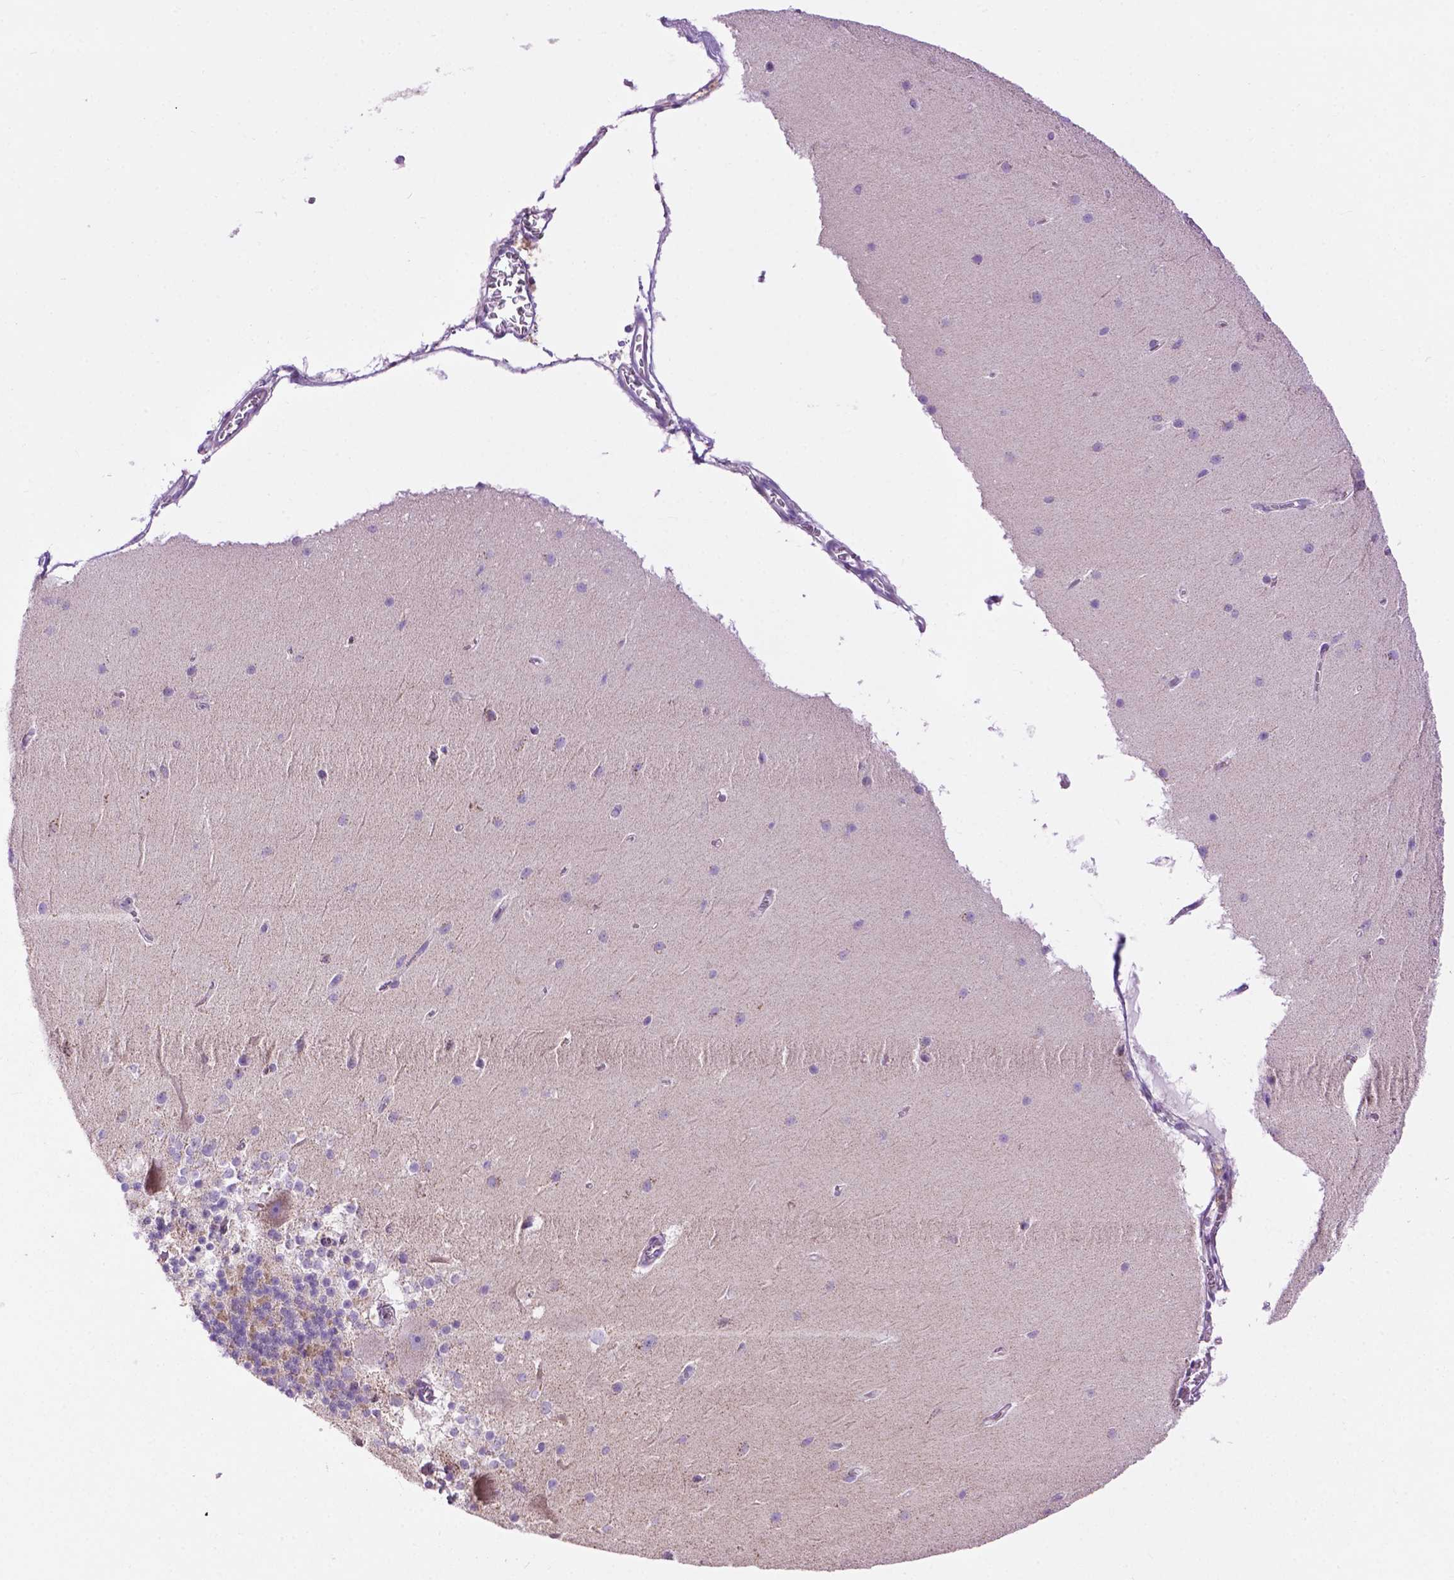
{"staining": {"intensity": "moderate", "quantity": "25%-75%", "location": "cytoplasmic/membranous"}, "tissue": "cerebellum", "cell_type": "Cells in granular layer", "image_type": "normal", "snomed": [{"axis": "morphology", "description": "Normal tissue, NOS"}, {"axis": "topography", "description": "Cerebellum"}], "caption": "Unremarkable cerebellum shows moderate cytoplasmic/membranous positivity in approximately 25%-75% of cells in granular layer, visualized by immunohistochemistry. (brown staining indicates protein expression, while blue staining denotes nuclei).", "gene": "PYCR3", "patient": {"sex": "female", "age": 19}}